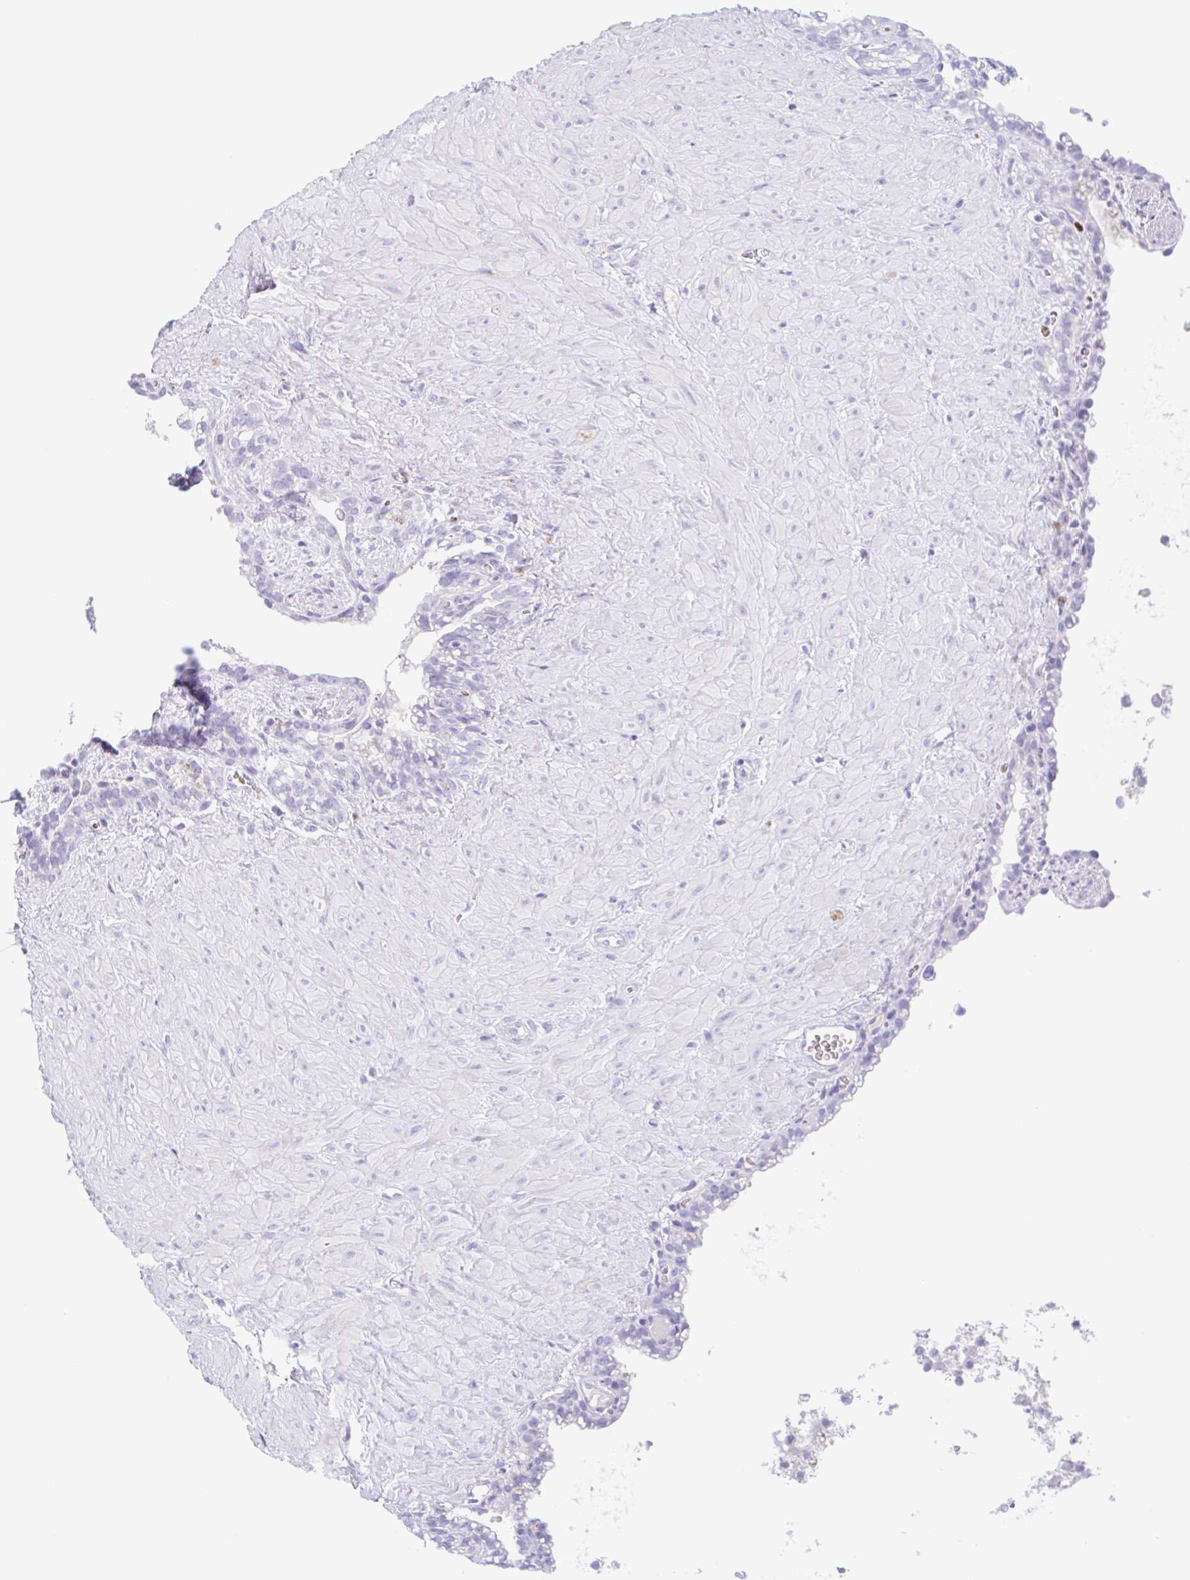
{"staining": {"intensity": "negative", "quantity": "none", "location": "none"}, "tissue": "seminal vesicle", "cell_type": "Glandular cells", "image_type": "normal", "snomed": [{"axis": "morphology", "description": "Normal tissue, NOS"}, {"axis": "topography", "description": "Seminal veicle"}], "caption": "A high-resolution photomicrograph shows immunohistochemistry (IHC) staining of normal seminal vesicle, which exhibits no significant expression in glandular cells. (DAB (3,3'-diaminobenzidine) IHC, high magnification).", "gene": "ANKRD9", "patient": {"sex": "male", "age": 76}}